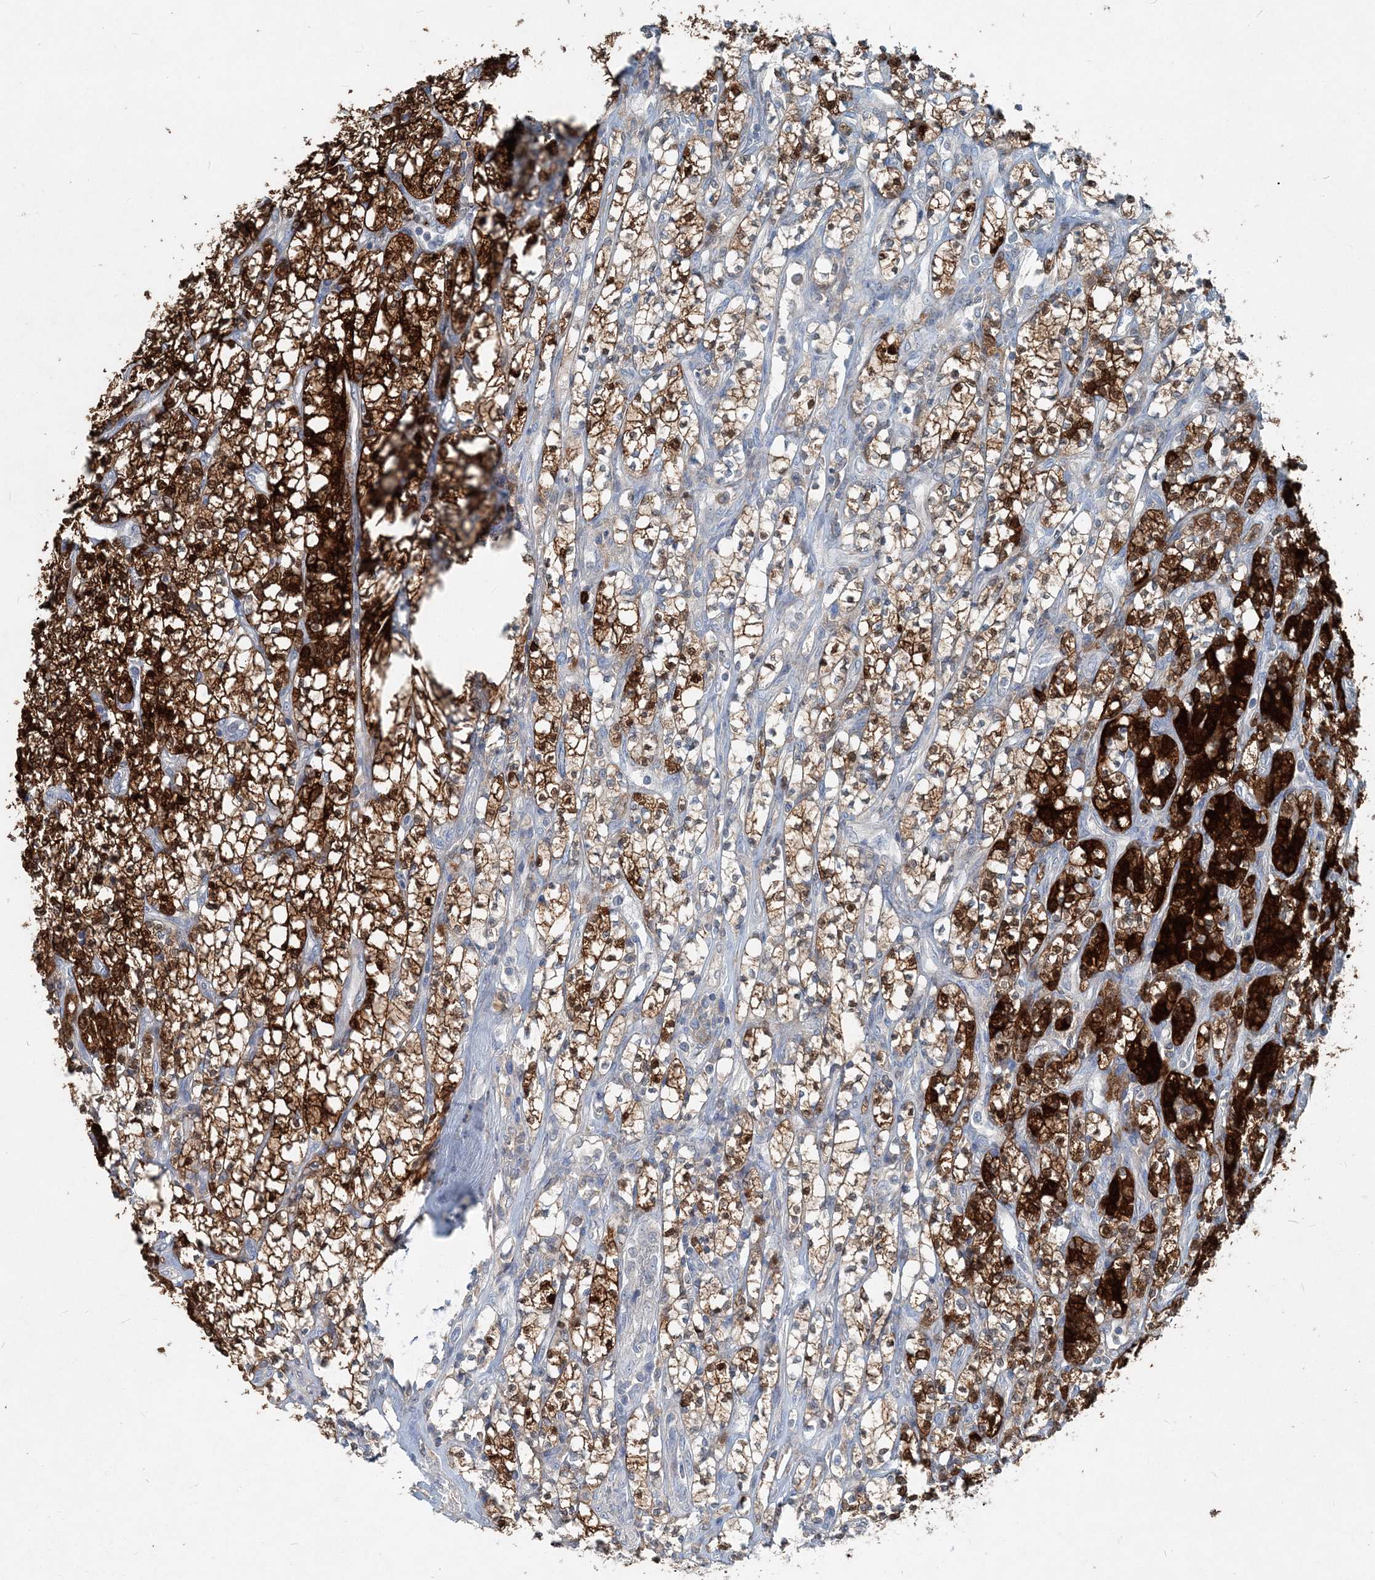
{"staining": {"intensity": "strong", "quantity": ">75%", "location": "cytoplasmic/membranous,nuclear"}, "tissue": "renal cancer", "cell_type": "Tumor cells", "image_type": "cancer", "snomed": [{"axis": "morphology", "description": "Adenocarcinoma, NOS"}, {"axis": "topography", "description": "Kidney"}], "caption": "A brown stain highlights strong cytoplasmic/membranous and nuclear expression of a protein in renal adenocarcinoma tumor cells.", "gene": "ARMH1", "patient": {"sex": "male", "age": 77}}